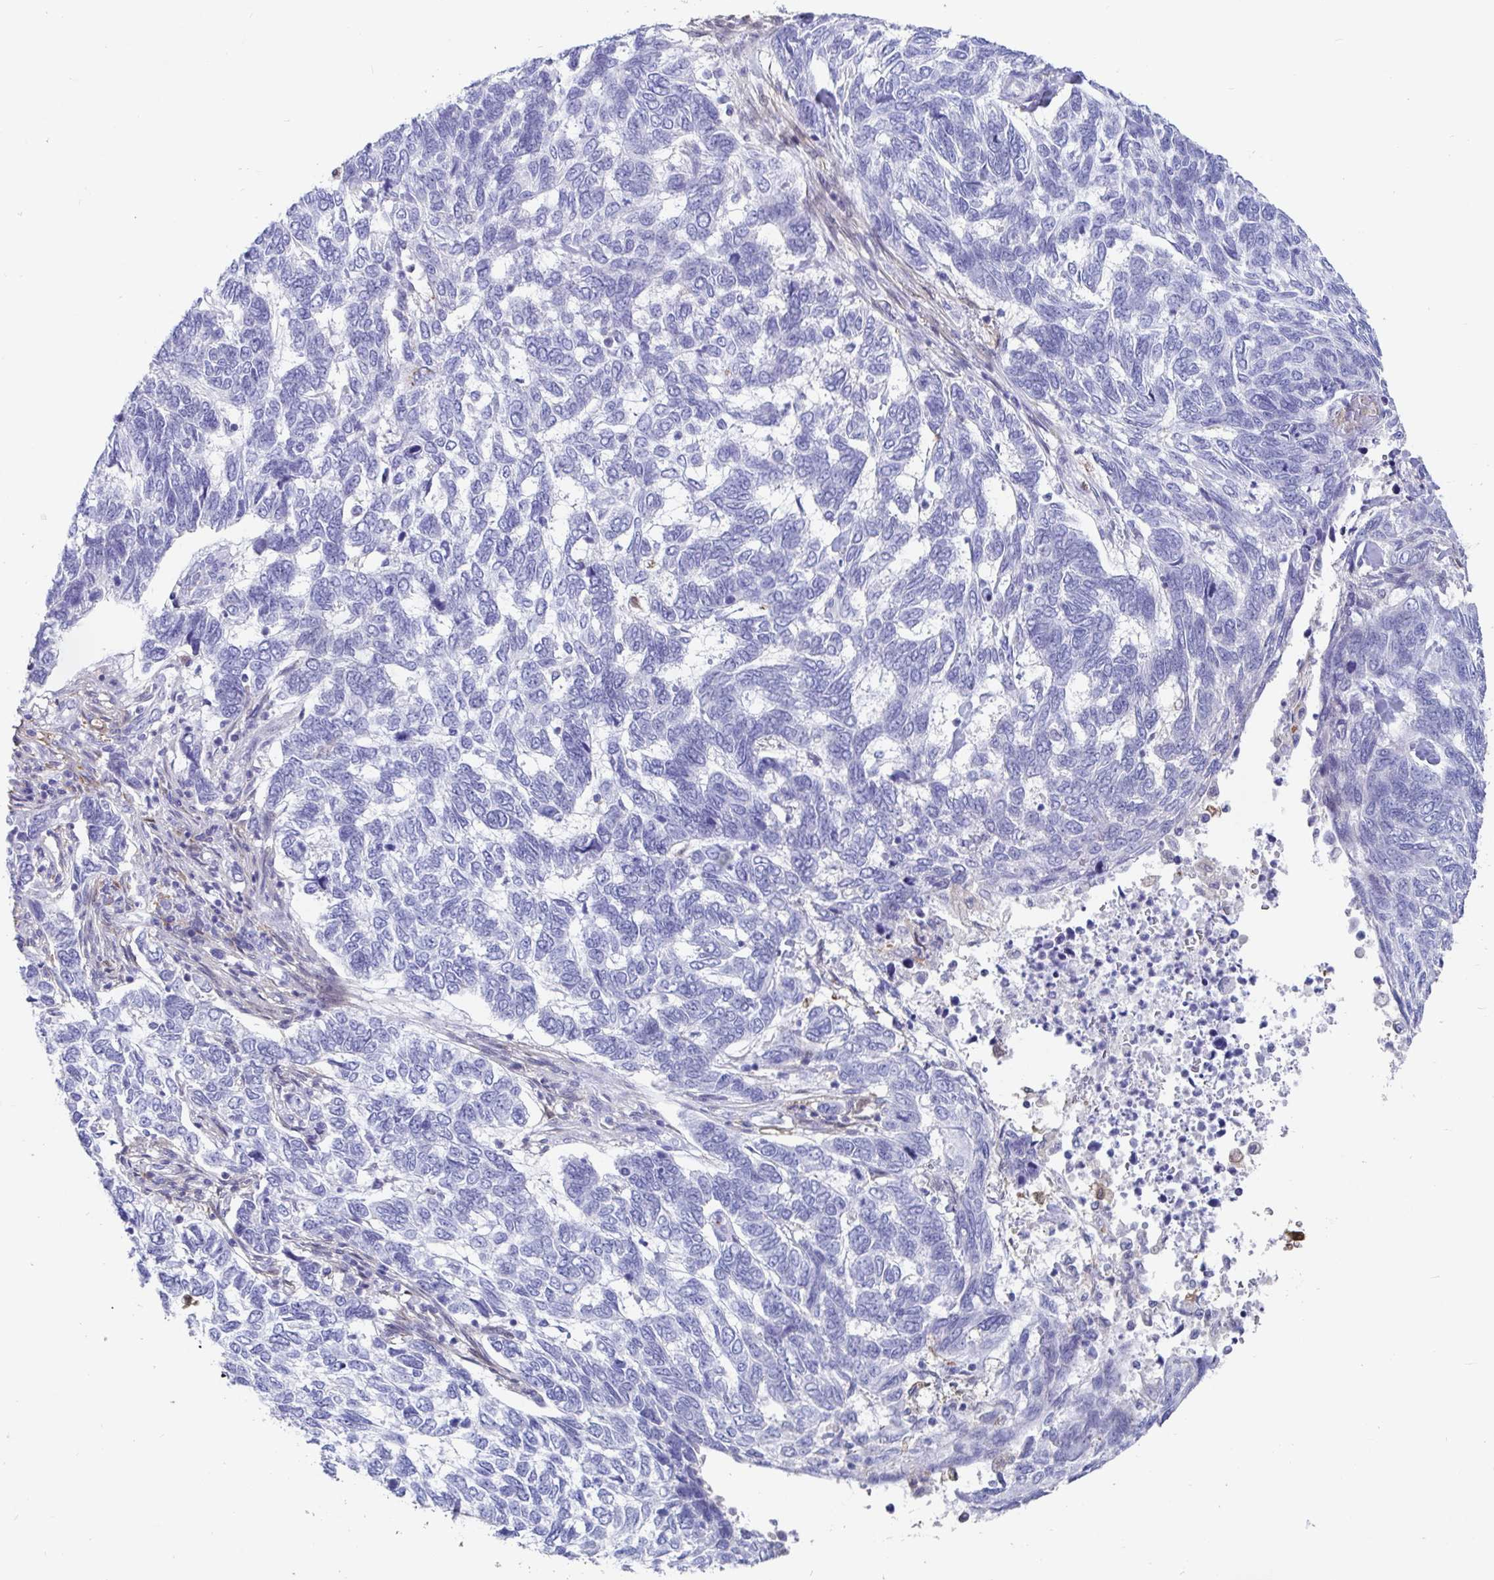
{"staining": {"intensity": "negative", "quantity": "none", "location": "none"}, "tissue": "skin cancer", "cell_type": "Tumor cells", "image_type": "cancer", "snomed": [{"axis": "morphology", "description": "Basal cell carcinoma"}, {"axis": "topography", "description": "Skin"}], "caption": "This is a micrograph of IHC staining of skin cancer (basal cell carcinoma), which shows no staining in tumor cells.", "gene": "OR2A4", "patient": {"sex": "female", "age": 65}}